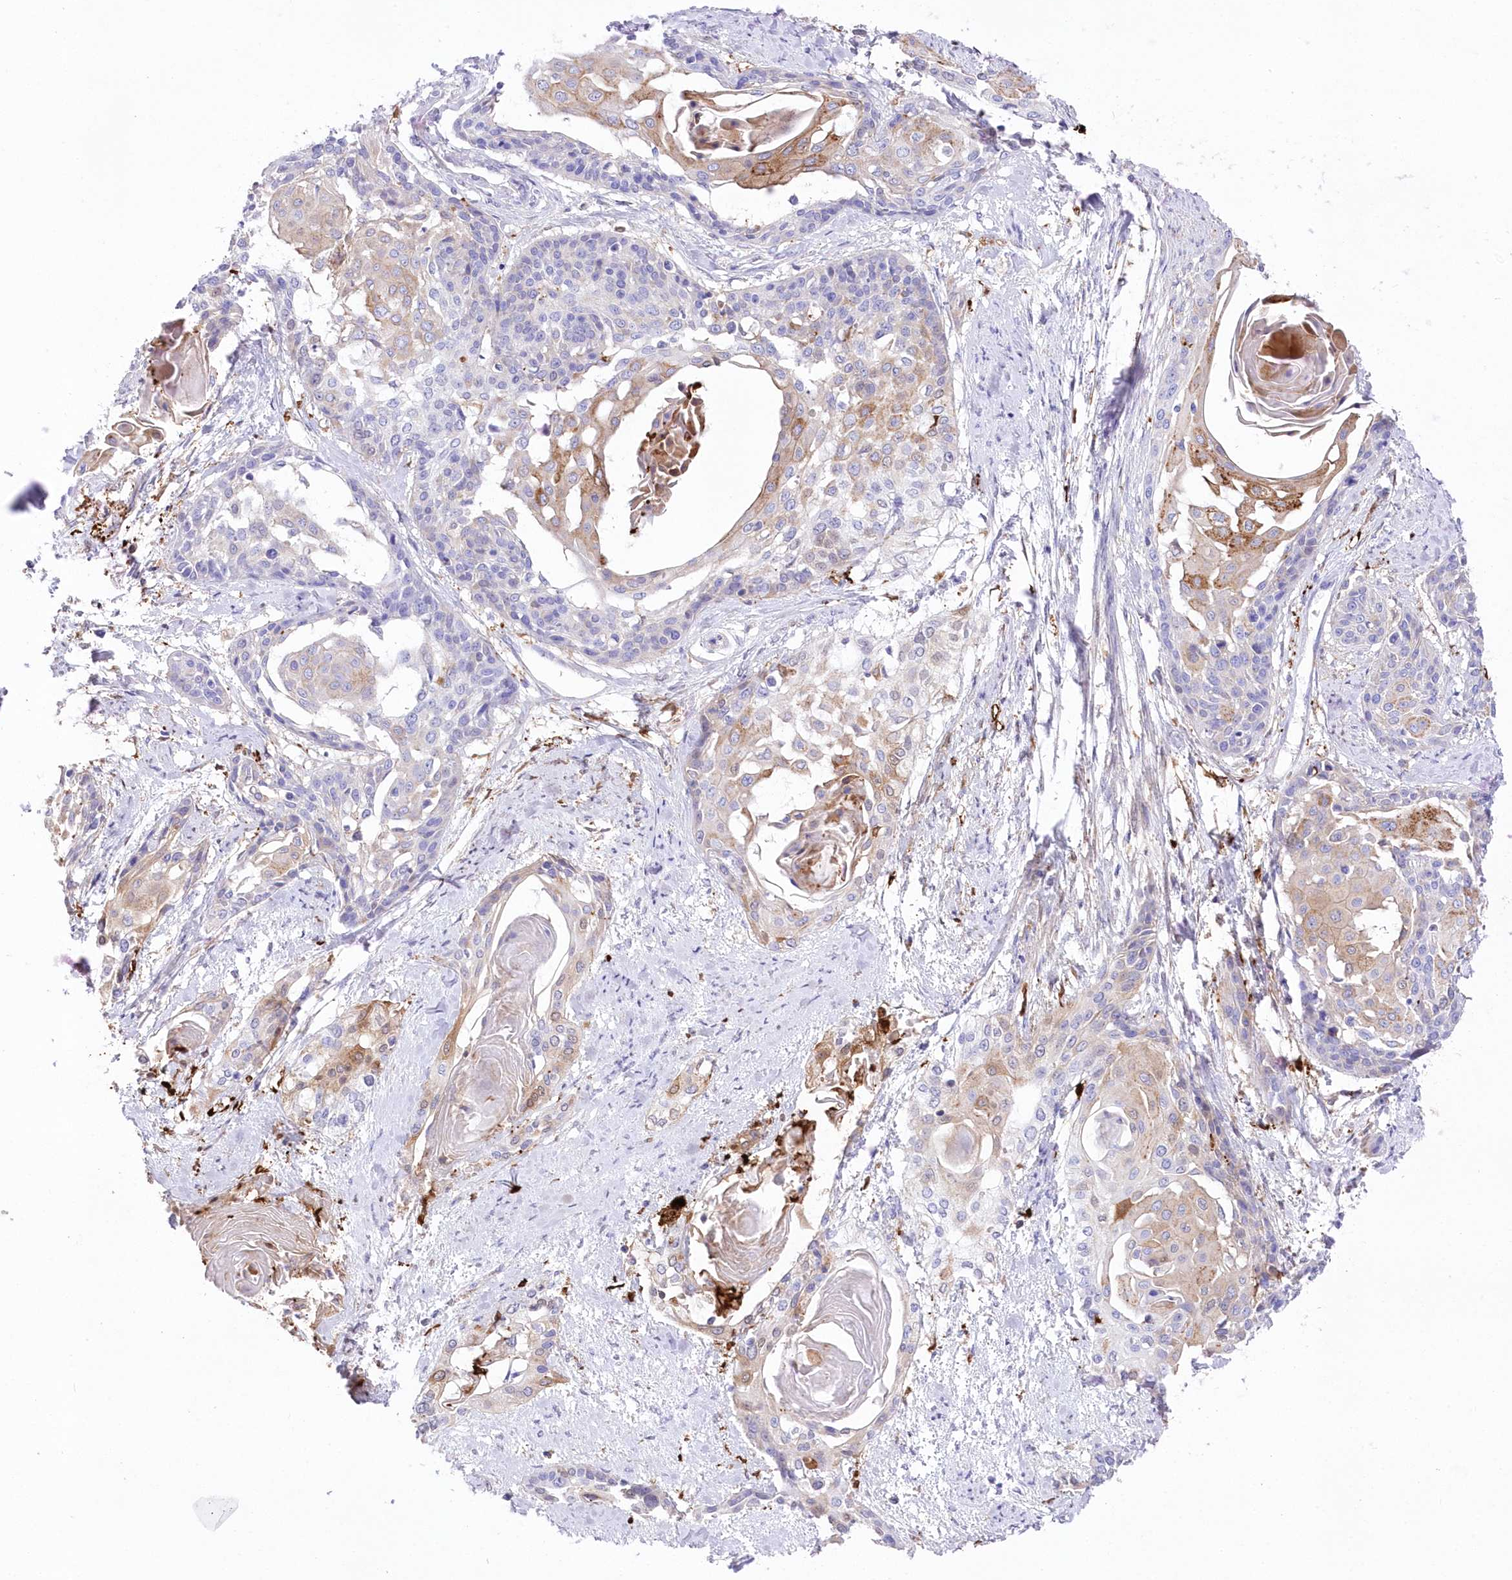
{"staining": {"intensity": "weak", "quantity": "25%-75%", "location": "cytoplasmic/membranous"}, "tissue": "cervical cancer", "cell_type": "Tumor cells", "image_type": "cancer", "snomed": [{"axis": "morphology", "description": "Squamous cell carcinoma, NOS"}, {"axis": "topography", "description": "Cervix"}], "caption": "Squamous cell carcinoma (cervical) tissue shows weak cytoplasmic/membranous staining in approximately 25%-75% of tumor cells, visualized by immunohistochemistry.", "gene": "DNAJC19", "patient": {"sex": "female", "age": 57}}